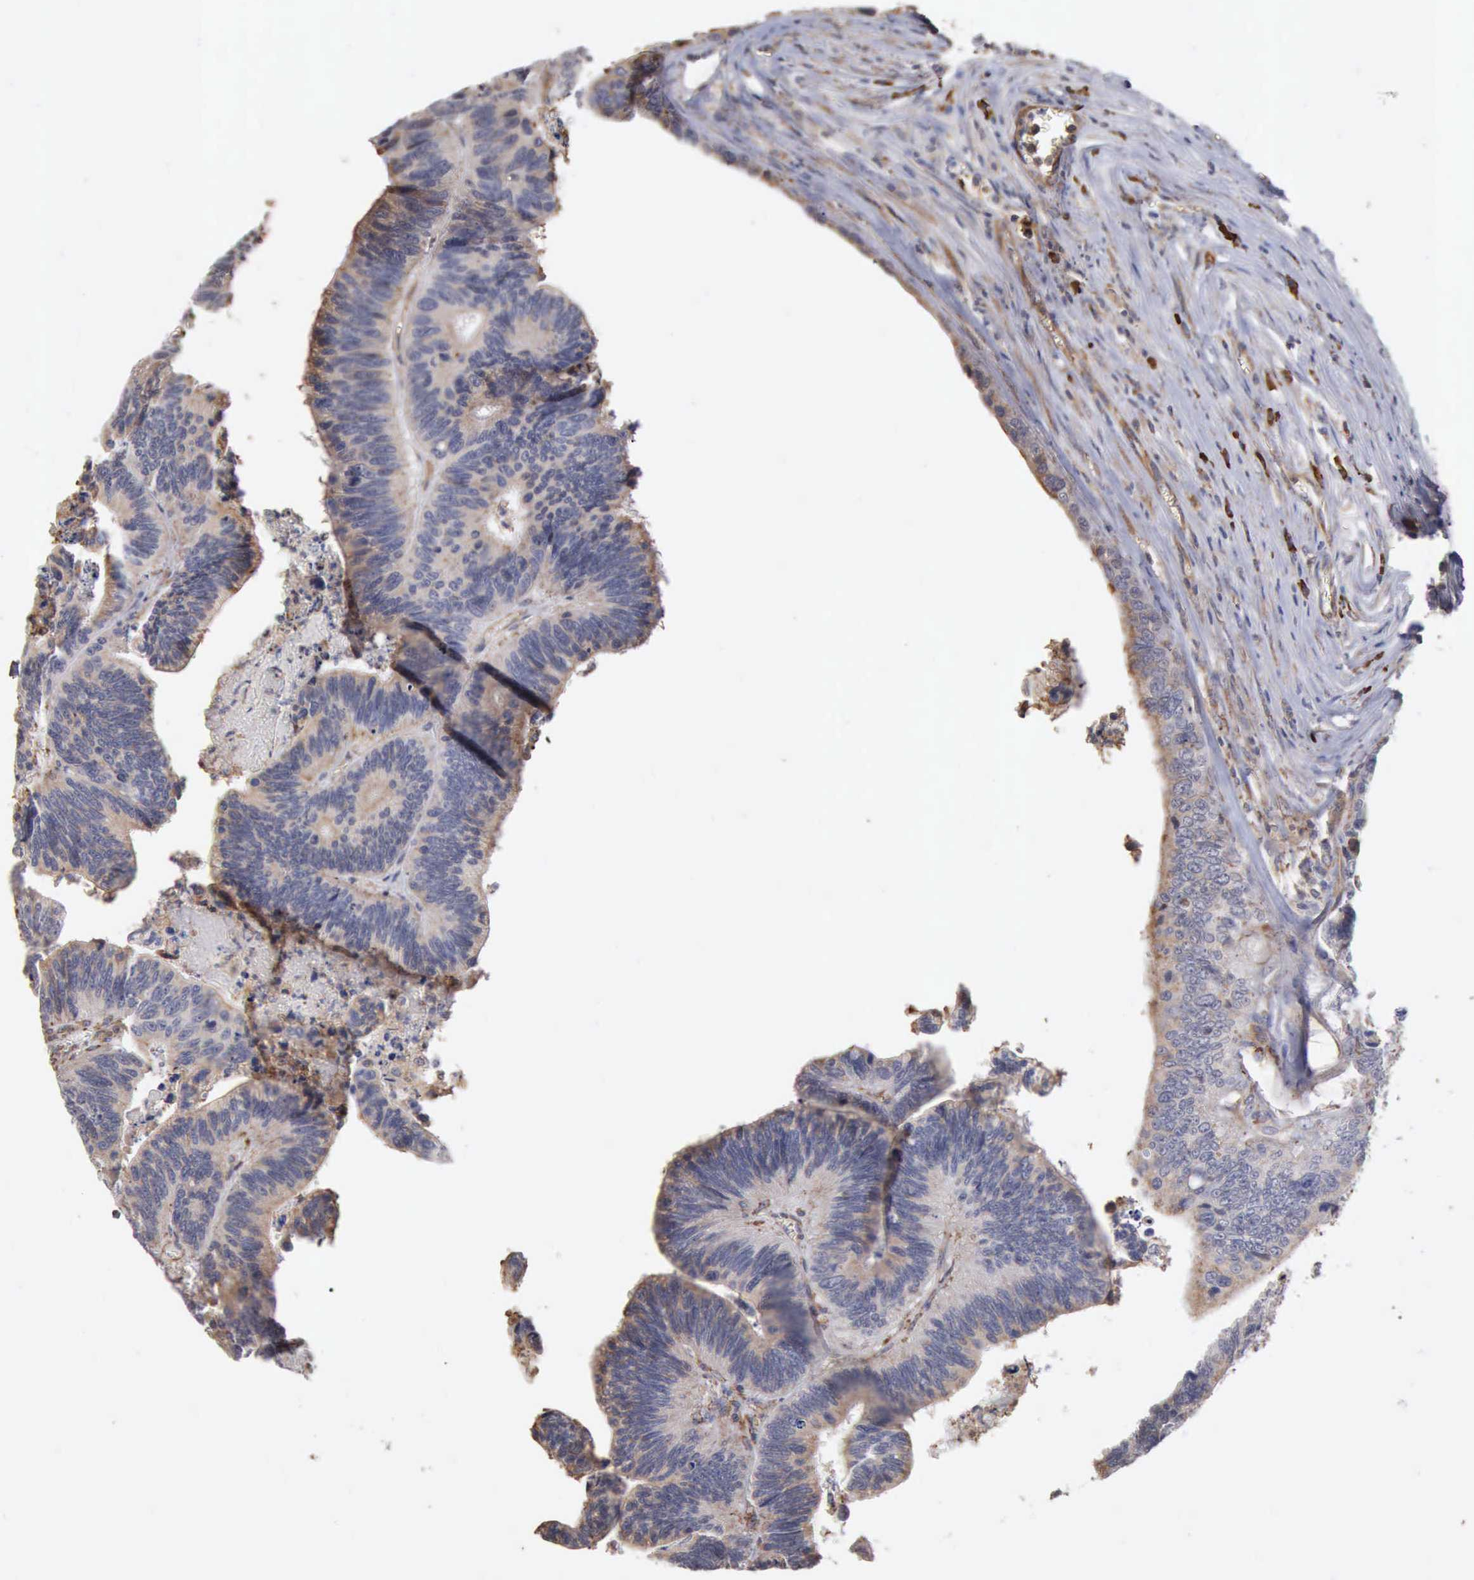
{"staining": {"intensity": "weak", "quantity": "25%-75%", "location": "cytoplasmic/membranous"}, "tissue": "colorectal cancer", "cell_type": "Tumor cells", "image_type": "cancer", "snomed": [{"axis": "morphology", "description": "Adenocarcinoma, NOS"}, {"axis": "topography", "description": "Colon"}], "caption": "Protein staining displays weak cytoplasmic/membranous positivity in approximately 25%-75% of tumor cells in adenocarcinoma (colorectal).", "gene": "GPR101", "patient": {"sex": "male", "age": 72}}